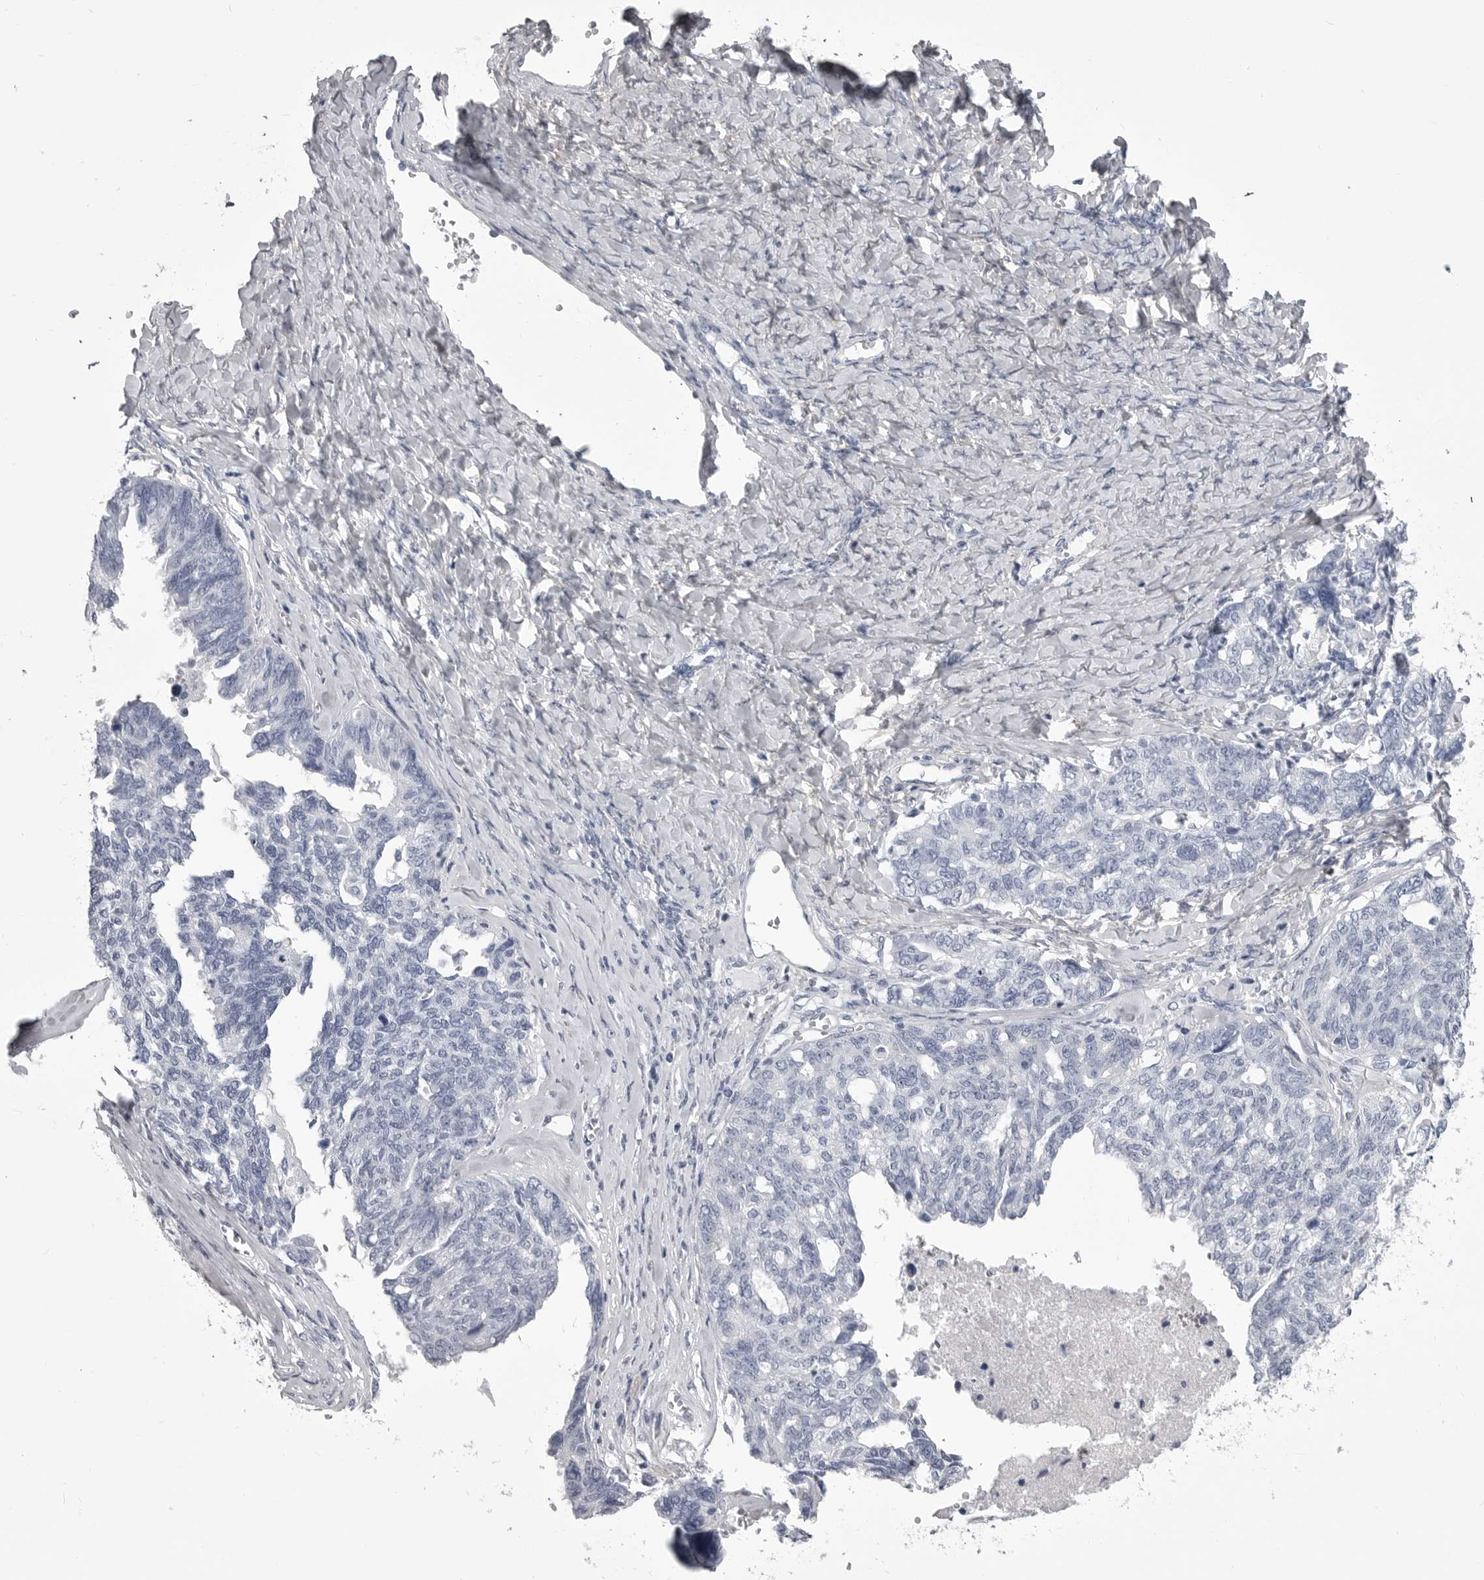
{"staining": {"intensity": "negative", "quantity": "none", "location": "none"}, "tissue": "ovarian cancer", "cell_type": "Tumor cells", "image_type": "cancer", "snomed": [{"axis": "morphology", "description": "Cystadenocarcinoma, serous, NOS"}, {"axis": "topography", "description": "Ovary"}], "caption": "This photomicrograph is of serous cystadenocarcinoma (ovarian) stained with immunohistochemistry (IHC) to label a protein in brown with the nuclei are counter-stained blue. There is no staining in tumor cells.", "gene": "ANK2", "patient": {"sex": "female", "age": 79}}